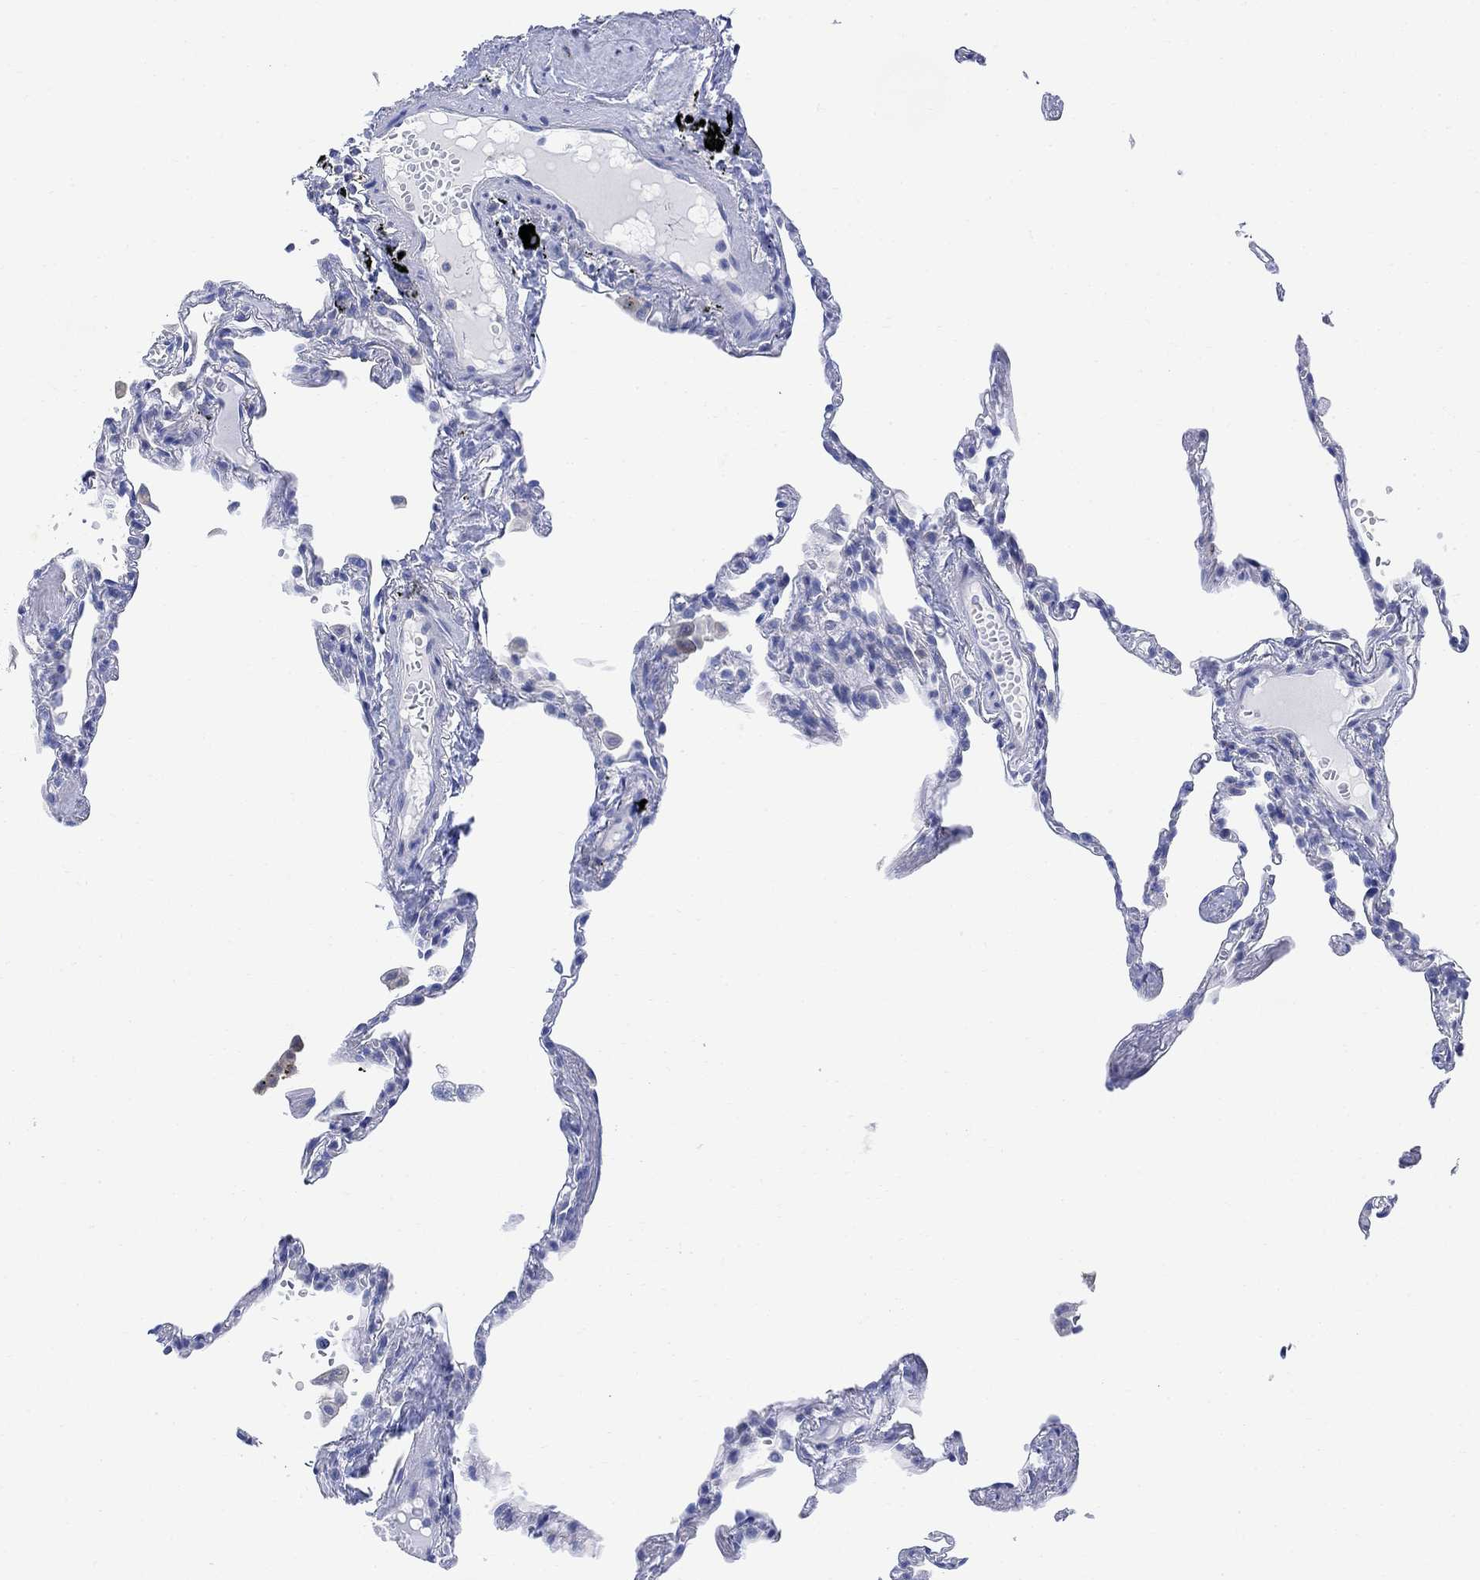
{"staining": {"intensity": "negative", "quantity": "none", "location": "none"}, "tissue": "lung", "cell_type": "Alveolar cells", "image_type": "normal", "snomed": [{"axis": "morphology", "description": "Normal tissue, NOS"}, {"axis": "topography", "description": "Lung"}], "caption": "This is an immunohistochemistry micrograph of unremarkable human lung. There is no expression in alveolar cells.", "gene": "ARSK", "patient": {"sex": "male", "age": 78}}